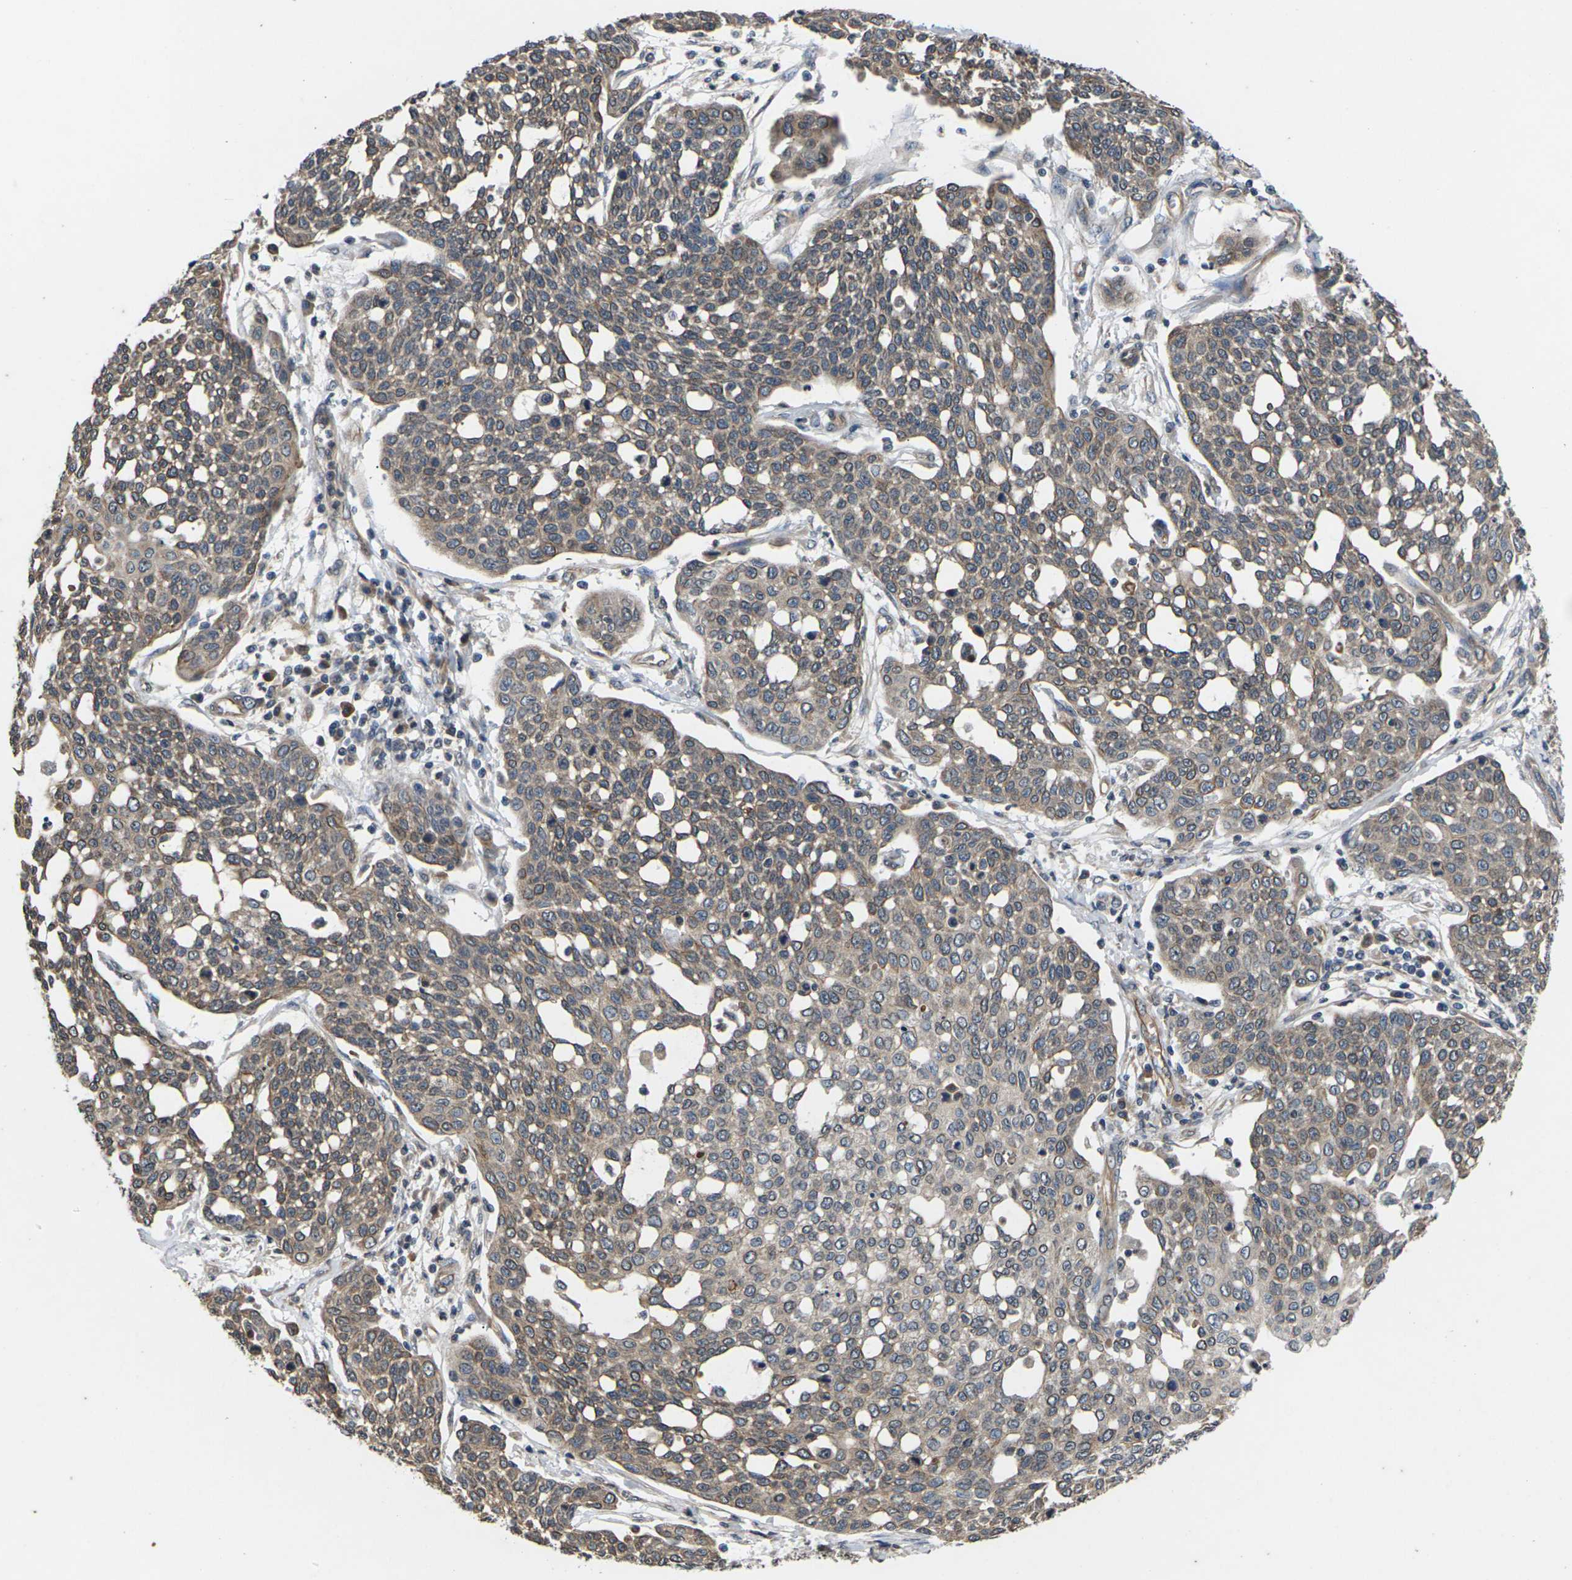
{"staining": {"intensity": "moderate", "quantity": ">75%", "location": "cytoplasmic/membranous"}, "tissue": "cervical cancer", "cell_type": "Tumor cells", "image_type": "cancer", "snomed": [{"axis": "morphology", "description": "Squamous cell carcinoma, NOS"}, {"axis": "topography", "description": "Cervix"}], "caption": "Protein positivity by immunohistochemistry (IHC) reveals moderate cytoplasmic/membranous staining in approximately >75% of tumor cells in cervical cancer (squamous cell carcinoma).", "gene": "DKK2", "patient": {"sex": "female", "age": 34}}